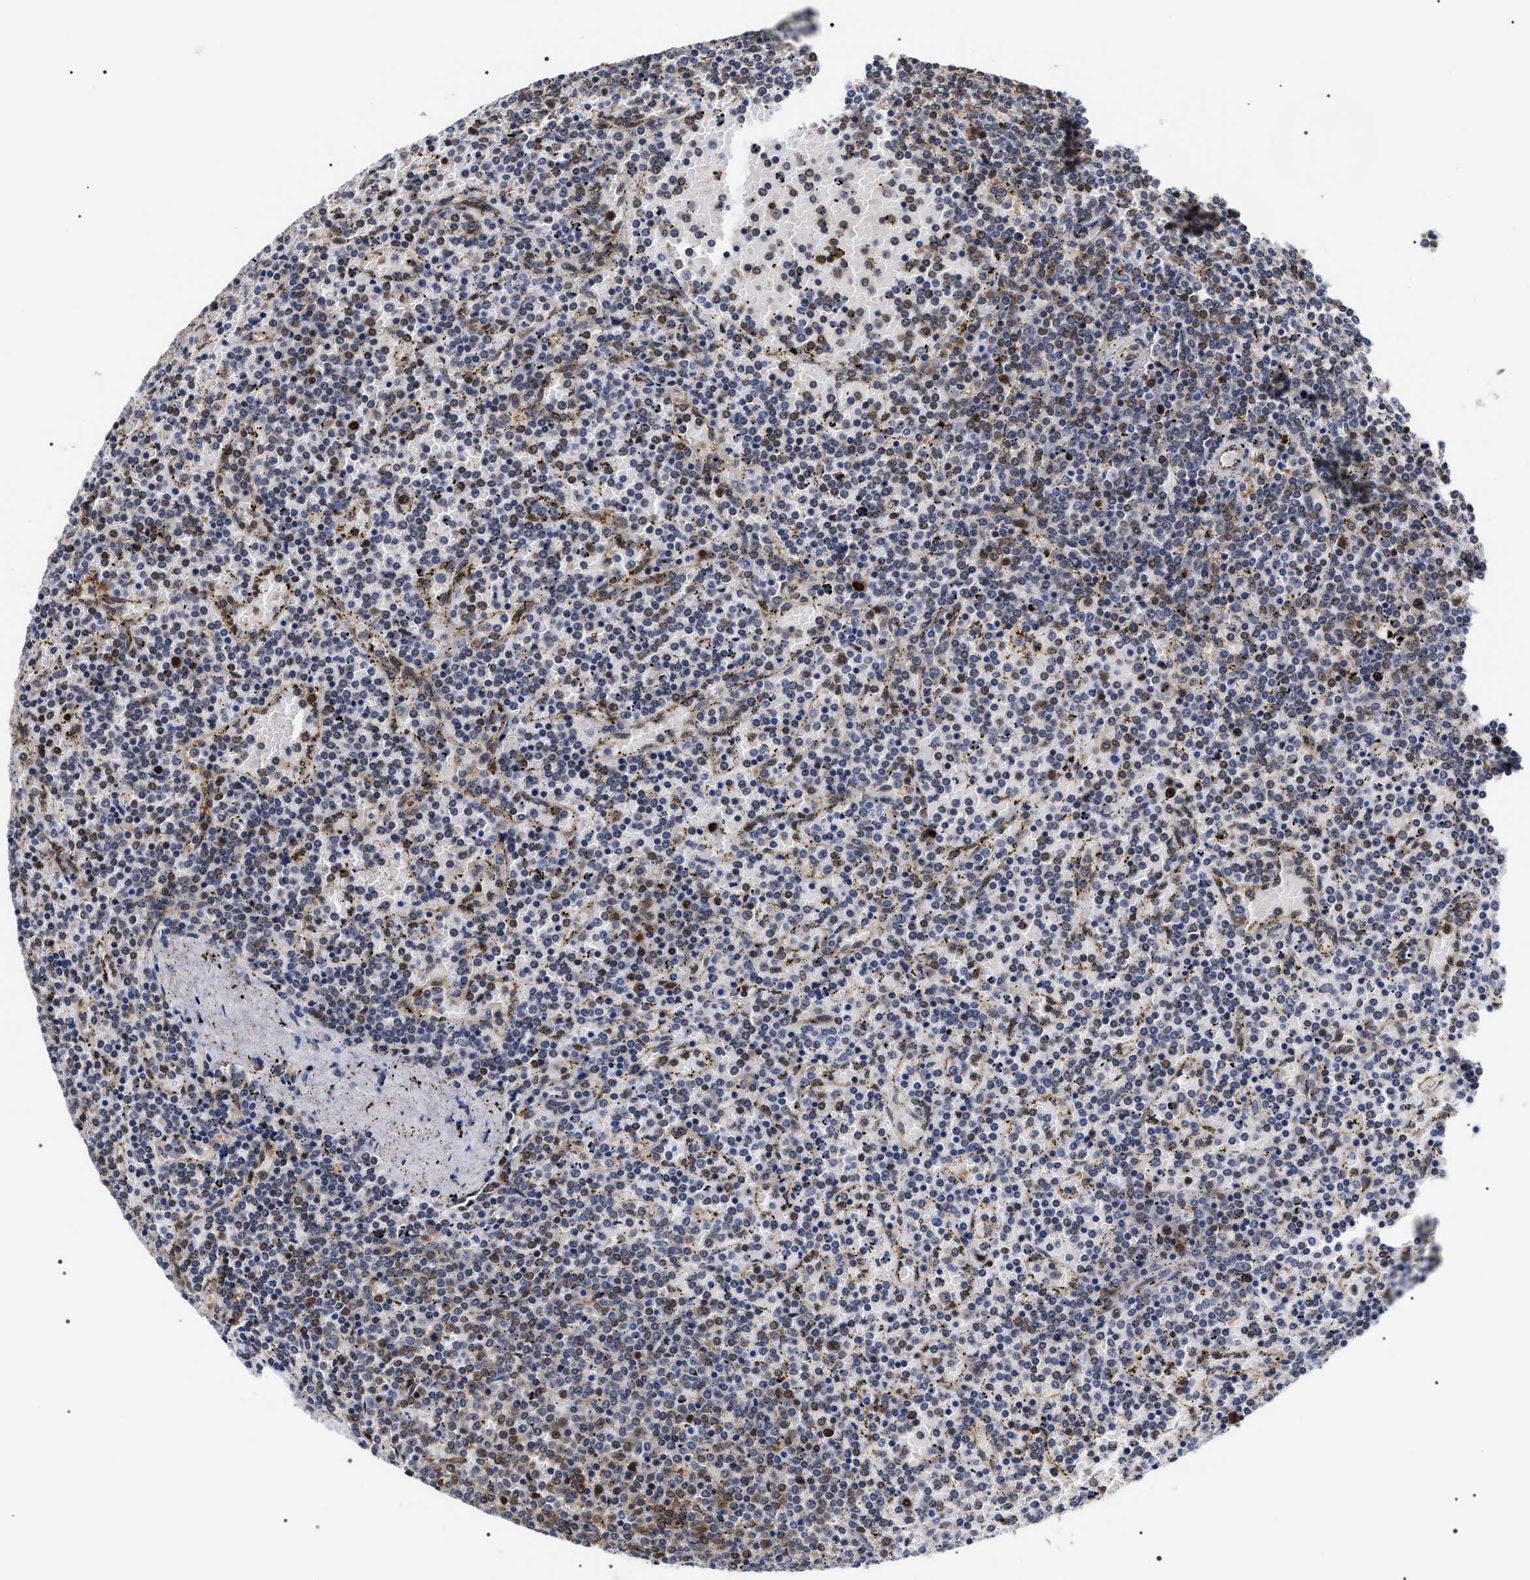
{"staining": {"intensity": "weak", "quantity": "<25%", "location": "nuclear"}, "tissue": "lymphoma", "cell_type": "Tumor cells", "image_type": "cancer", "snomed": [{"axis": "morphology", "description": "Malignant lymphoma, non-Hodgkin's type, Low grade"}, {"axis": "topography", "description": "Spleen"}], "caption": "Lymphoma stained for a protein using immunohistochemistry (IHC) exhibits no staining tumor cells.", "gene": "BAG6", "patient": {"sex": "female", "age": 77}}